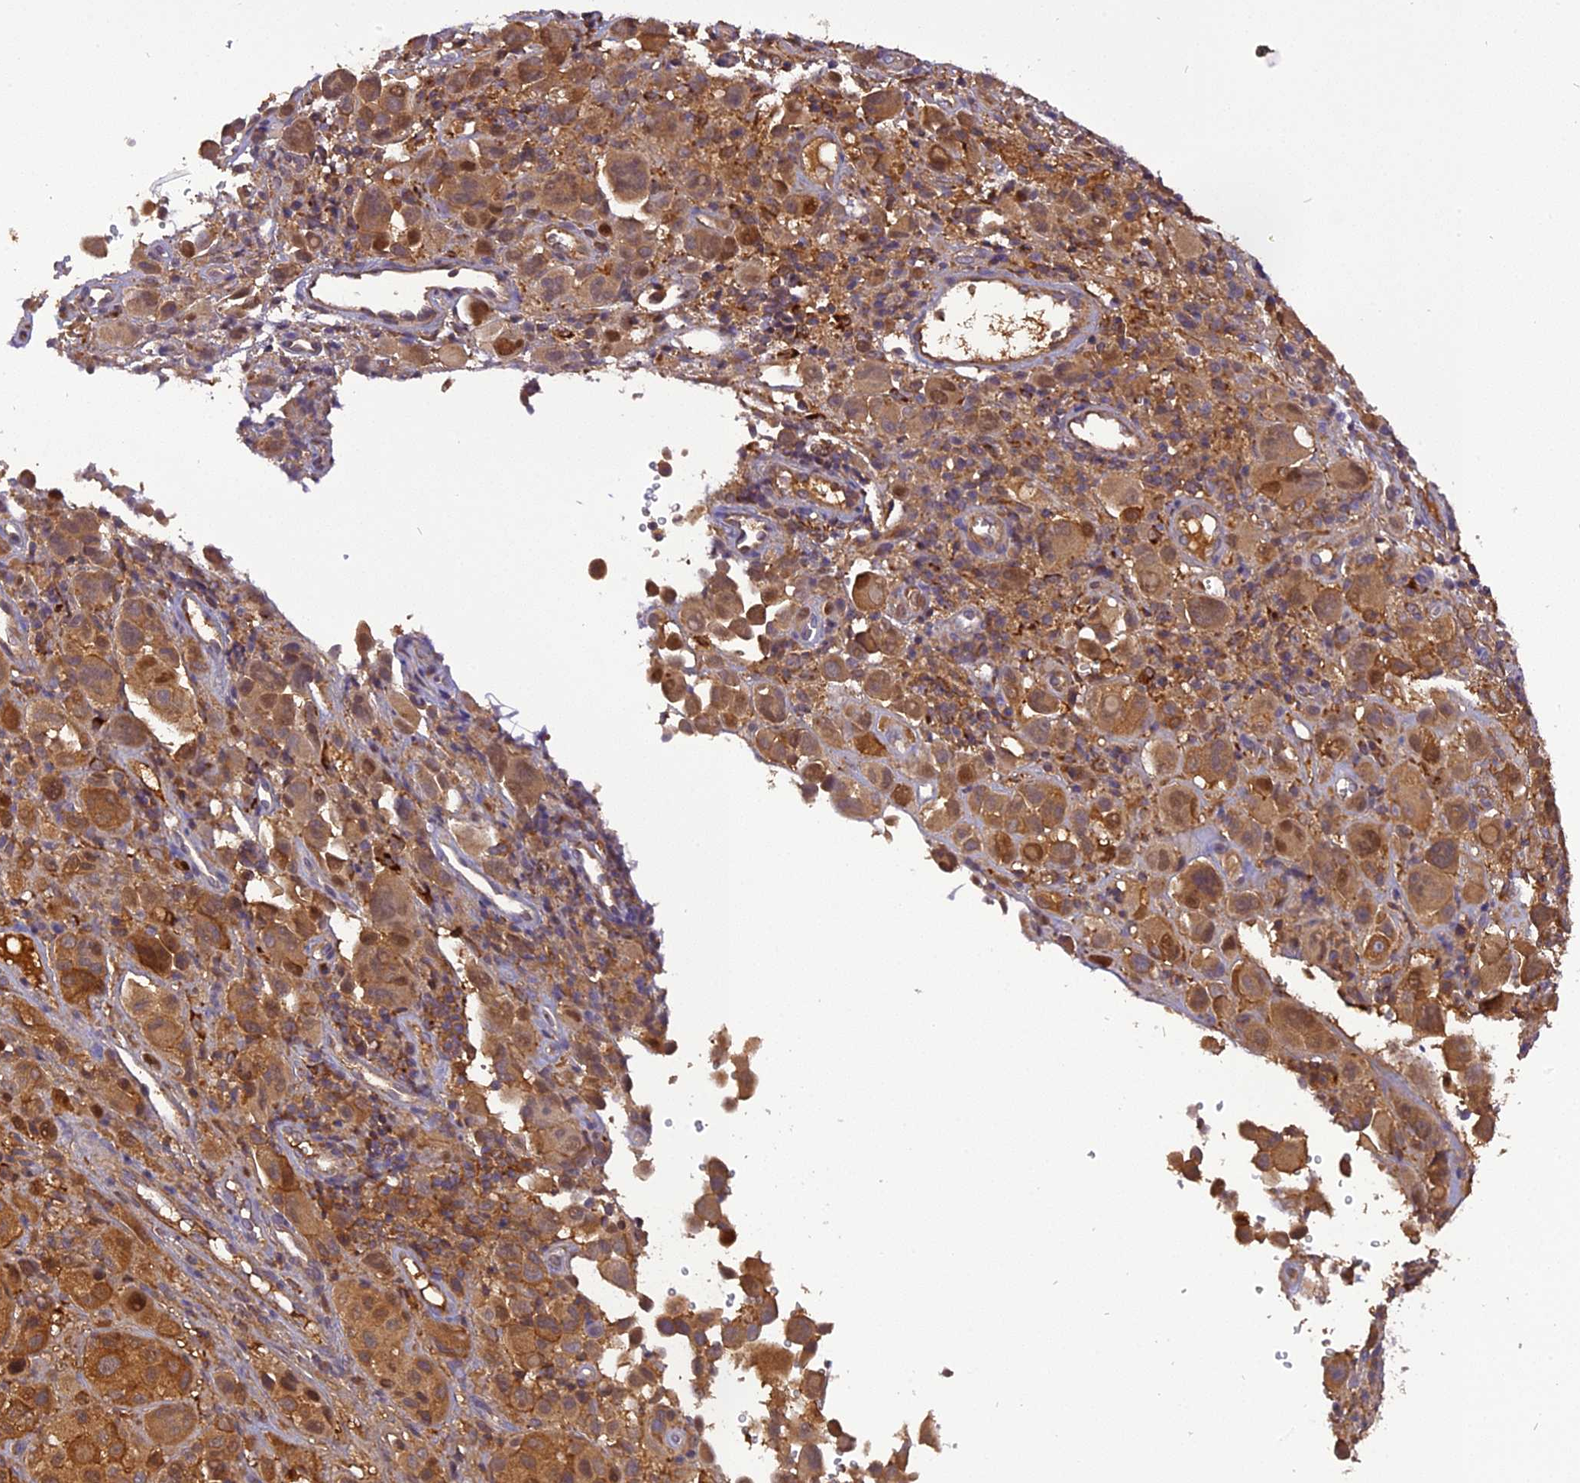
{"staining": {"intensity": "moderate", "quantity": ">75%", "location": "cytoplasmic/membranous"}, "tissue": "melanoma", "cell_type": "Tumor cells", "image_type": "cancer", "snomed": [{"axis": "morphology", "description": "Malignant melanoma, NOS"}, {"axis": "topography", "description": "Skin of trunk"}], "caption": "High-magnification brightfield microscopy of malignant melanoma stained with DAB (3,3'-diaminobenzidine) (brown) and counterstained with hematoxylin (blue). tumor cells exhibit moderate cytoplasmic/membranous positivity is seen in about>75% of cells. The staining was performed using DAB (3,3'-diaminobenzidine), with brown indicating positive protein expression. Nuclei are stained blue with hematoxylin.", "gene": "STOML1", "patient": {"sex": "male", "age": 71}}